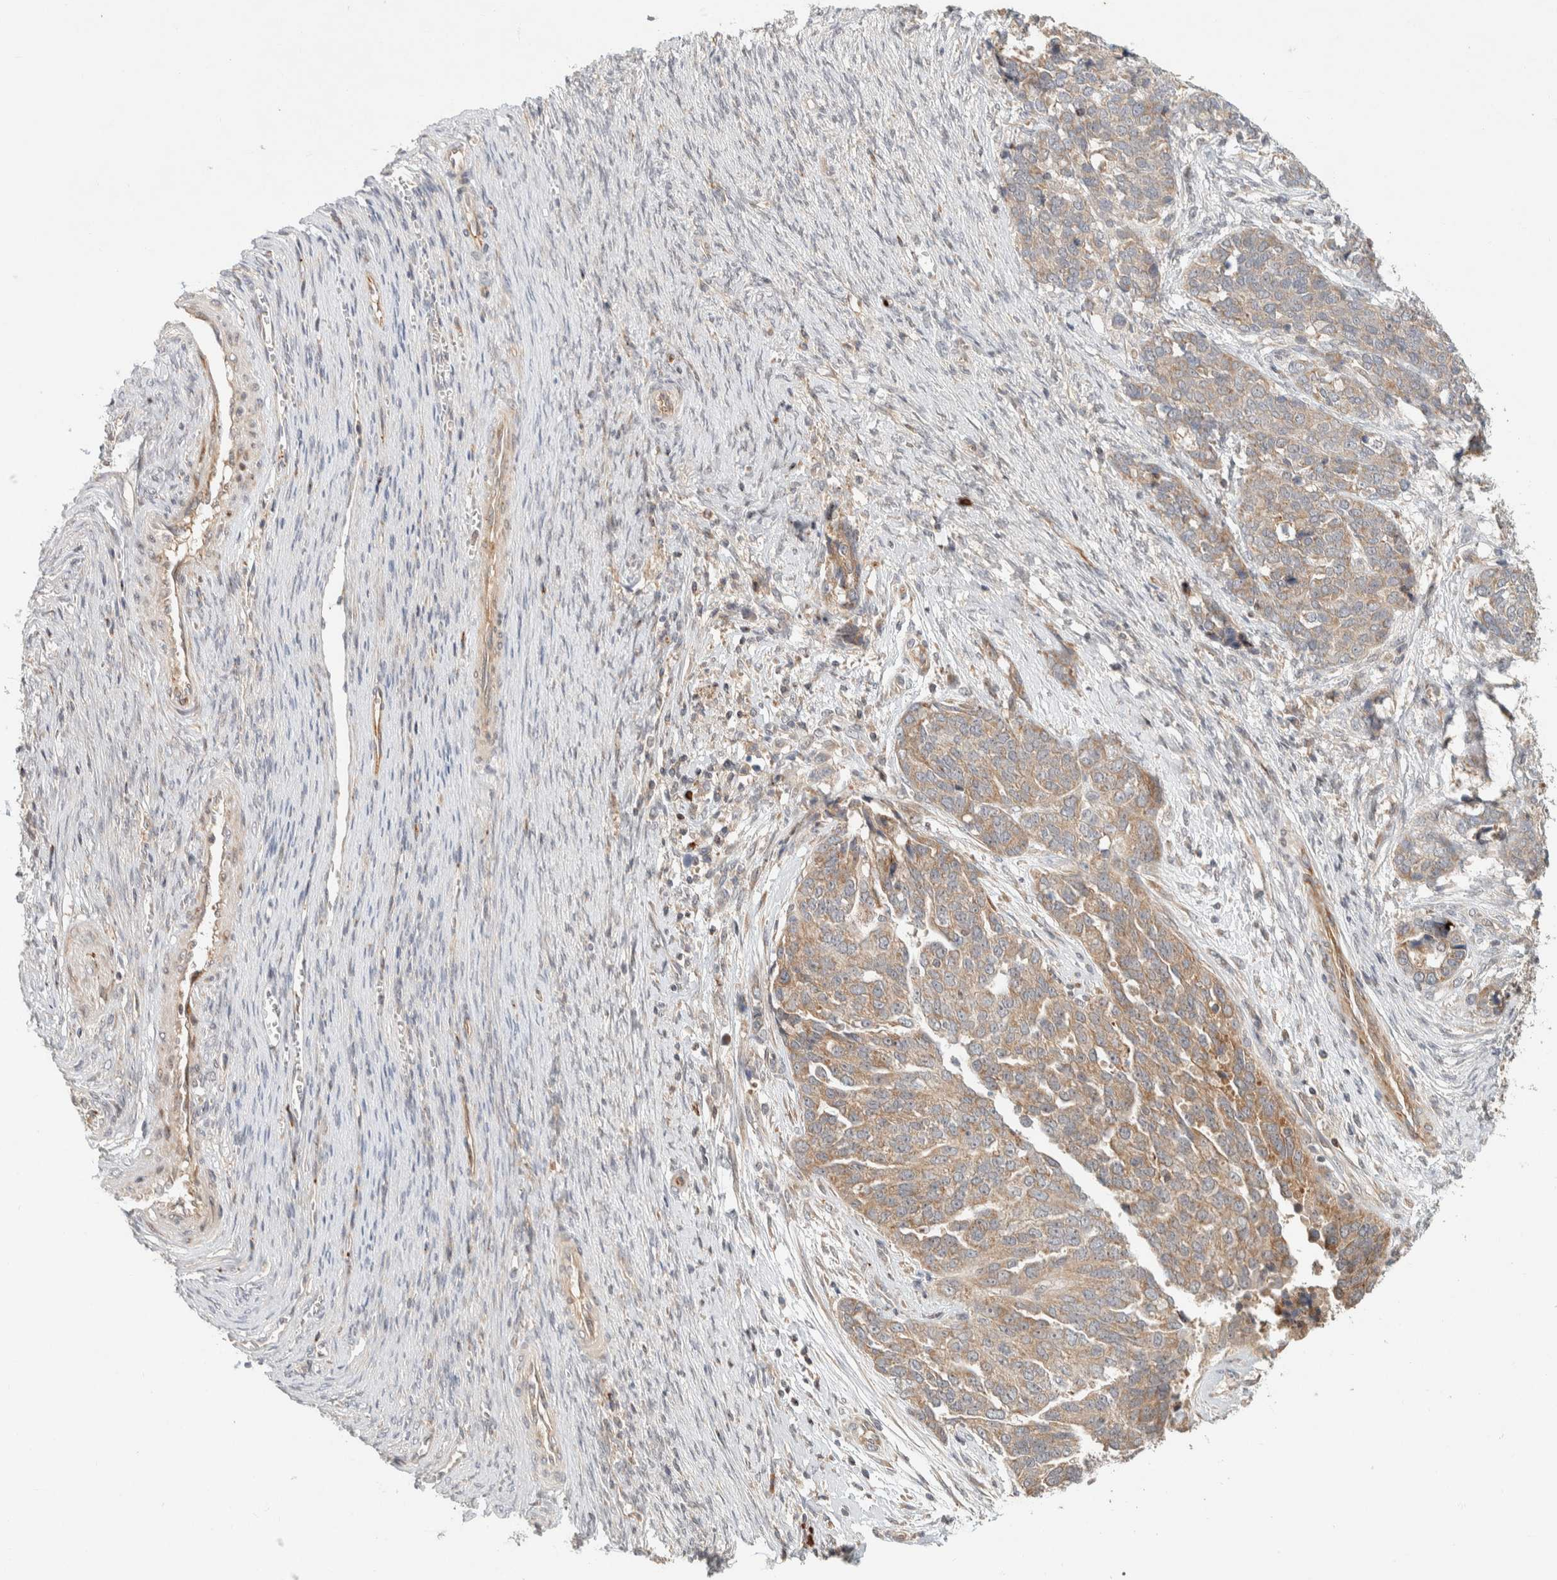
{"staining": {"intensity": "weak", "quantity": ">75%", "location": "cytoplasmic/membranous"}, "tissue": "ovarian cancer", "cell_type": "Tumor cells", "image_type": "cancer", "snomed": [{"axis": "morphology", "description": "Cystadenocarcinoma, serous, NOS"}, {"axis": "topography", "description": "Ovary"}], "caption": "Serous cystadenocarcinoma (ovarian) tissue reveals weak cytoplasmic/membranous expression in approximately >75% of tumor cells, visualized by immunohistochemistry.", "gene": "KIF9", "patient": {"sex": "female", "age": 44}}